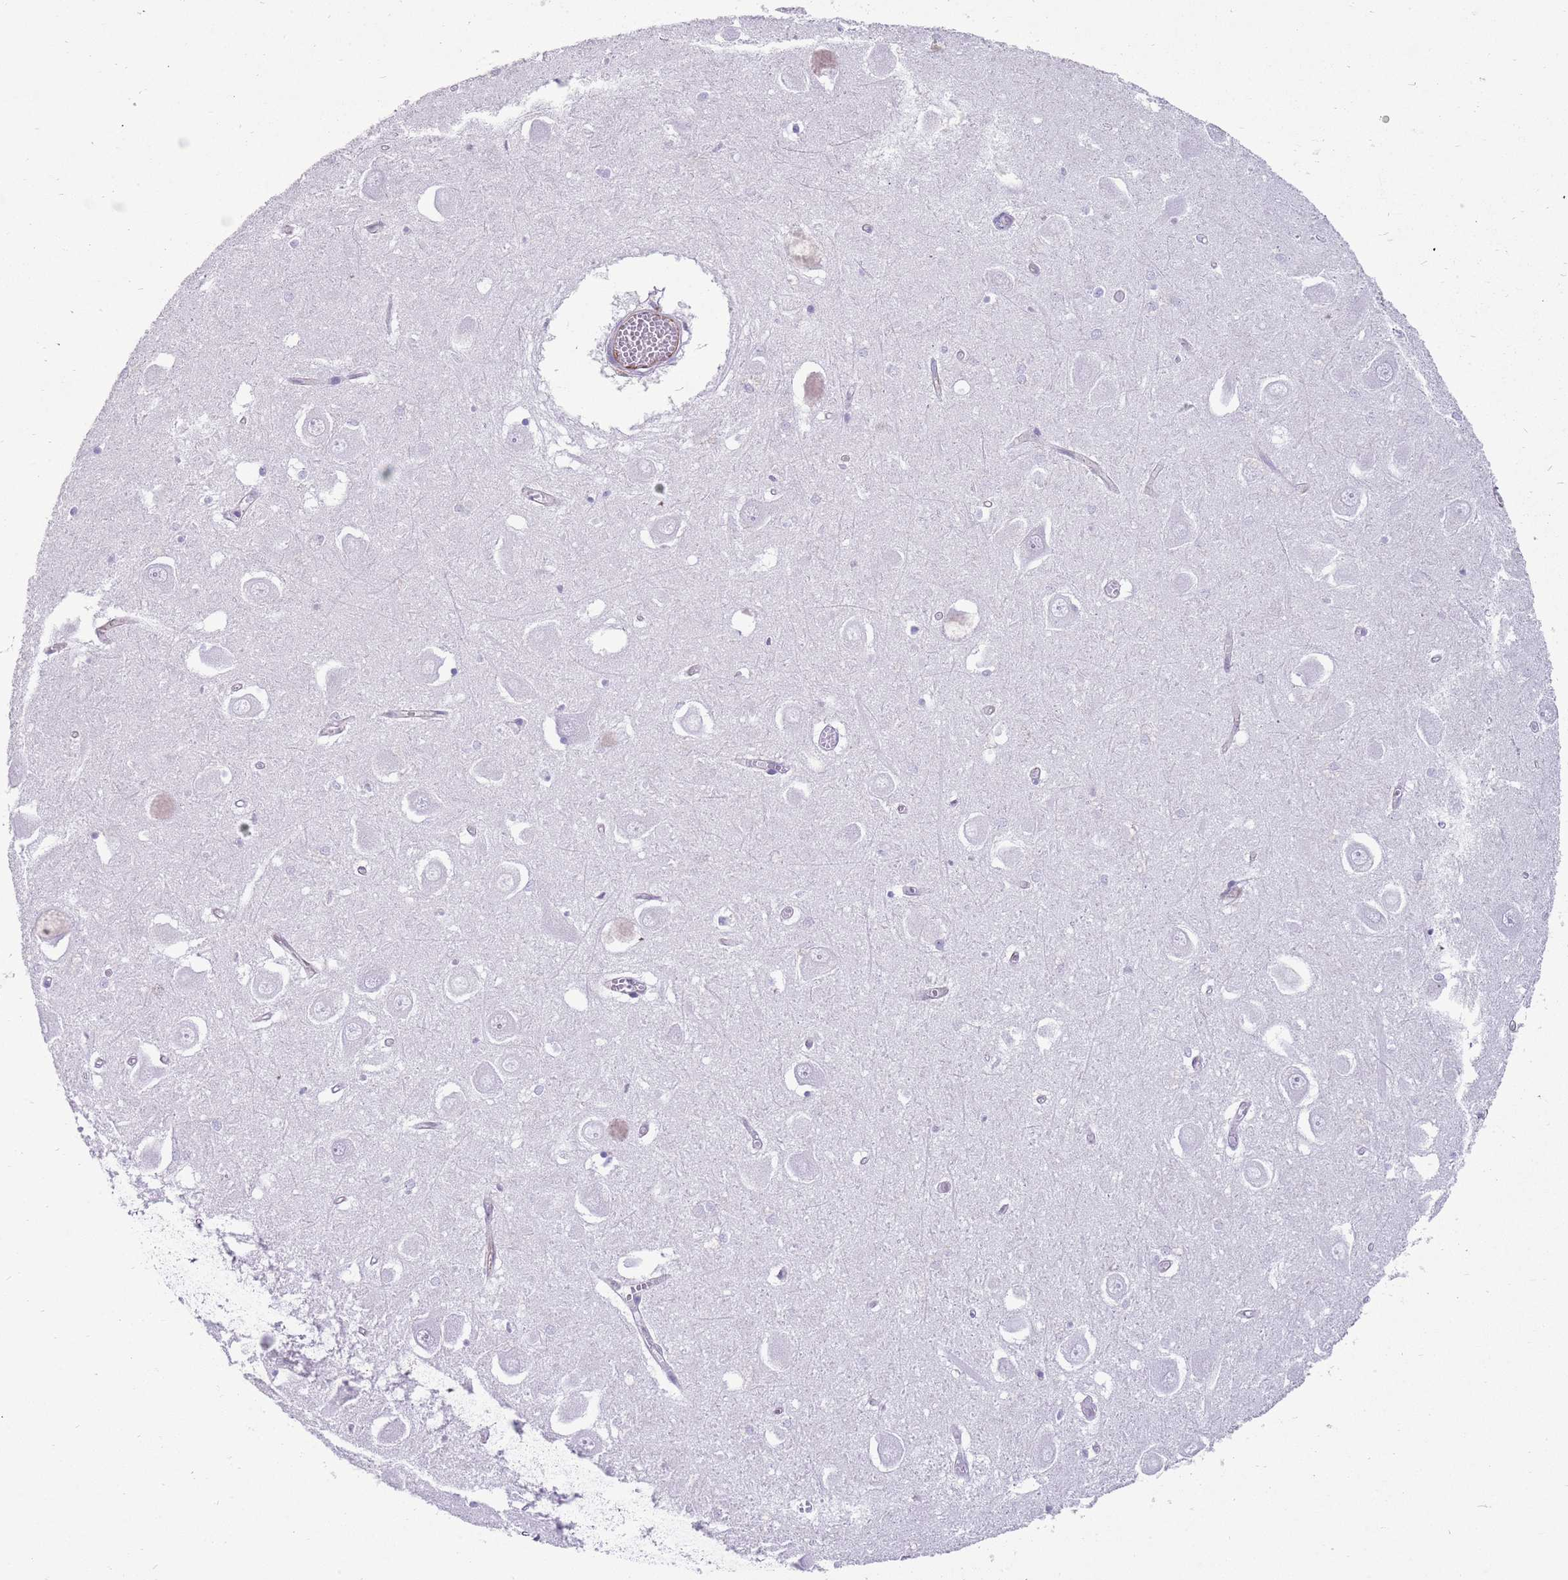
{"staining": {"intensity": "negative", "quantity": "none", "location": "none"}, "tissue": "hippocampus", "cell_type": "Glial cells", "image_type": "normal", "snomed": [{"axis": "morphology", "description": "Normal tissue, NOS"}, {"axis": "topography", "description": "Hippocampus"}], "caption": "High power microscopy micrograph of an immunohistochemistry (IHC) photomicrograph of unremarkable hippocampus, revealing no significant staining in glial cells.", "gene": "ENSG00000271254", "patient": {"sex": "male", "age": 70}}